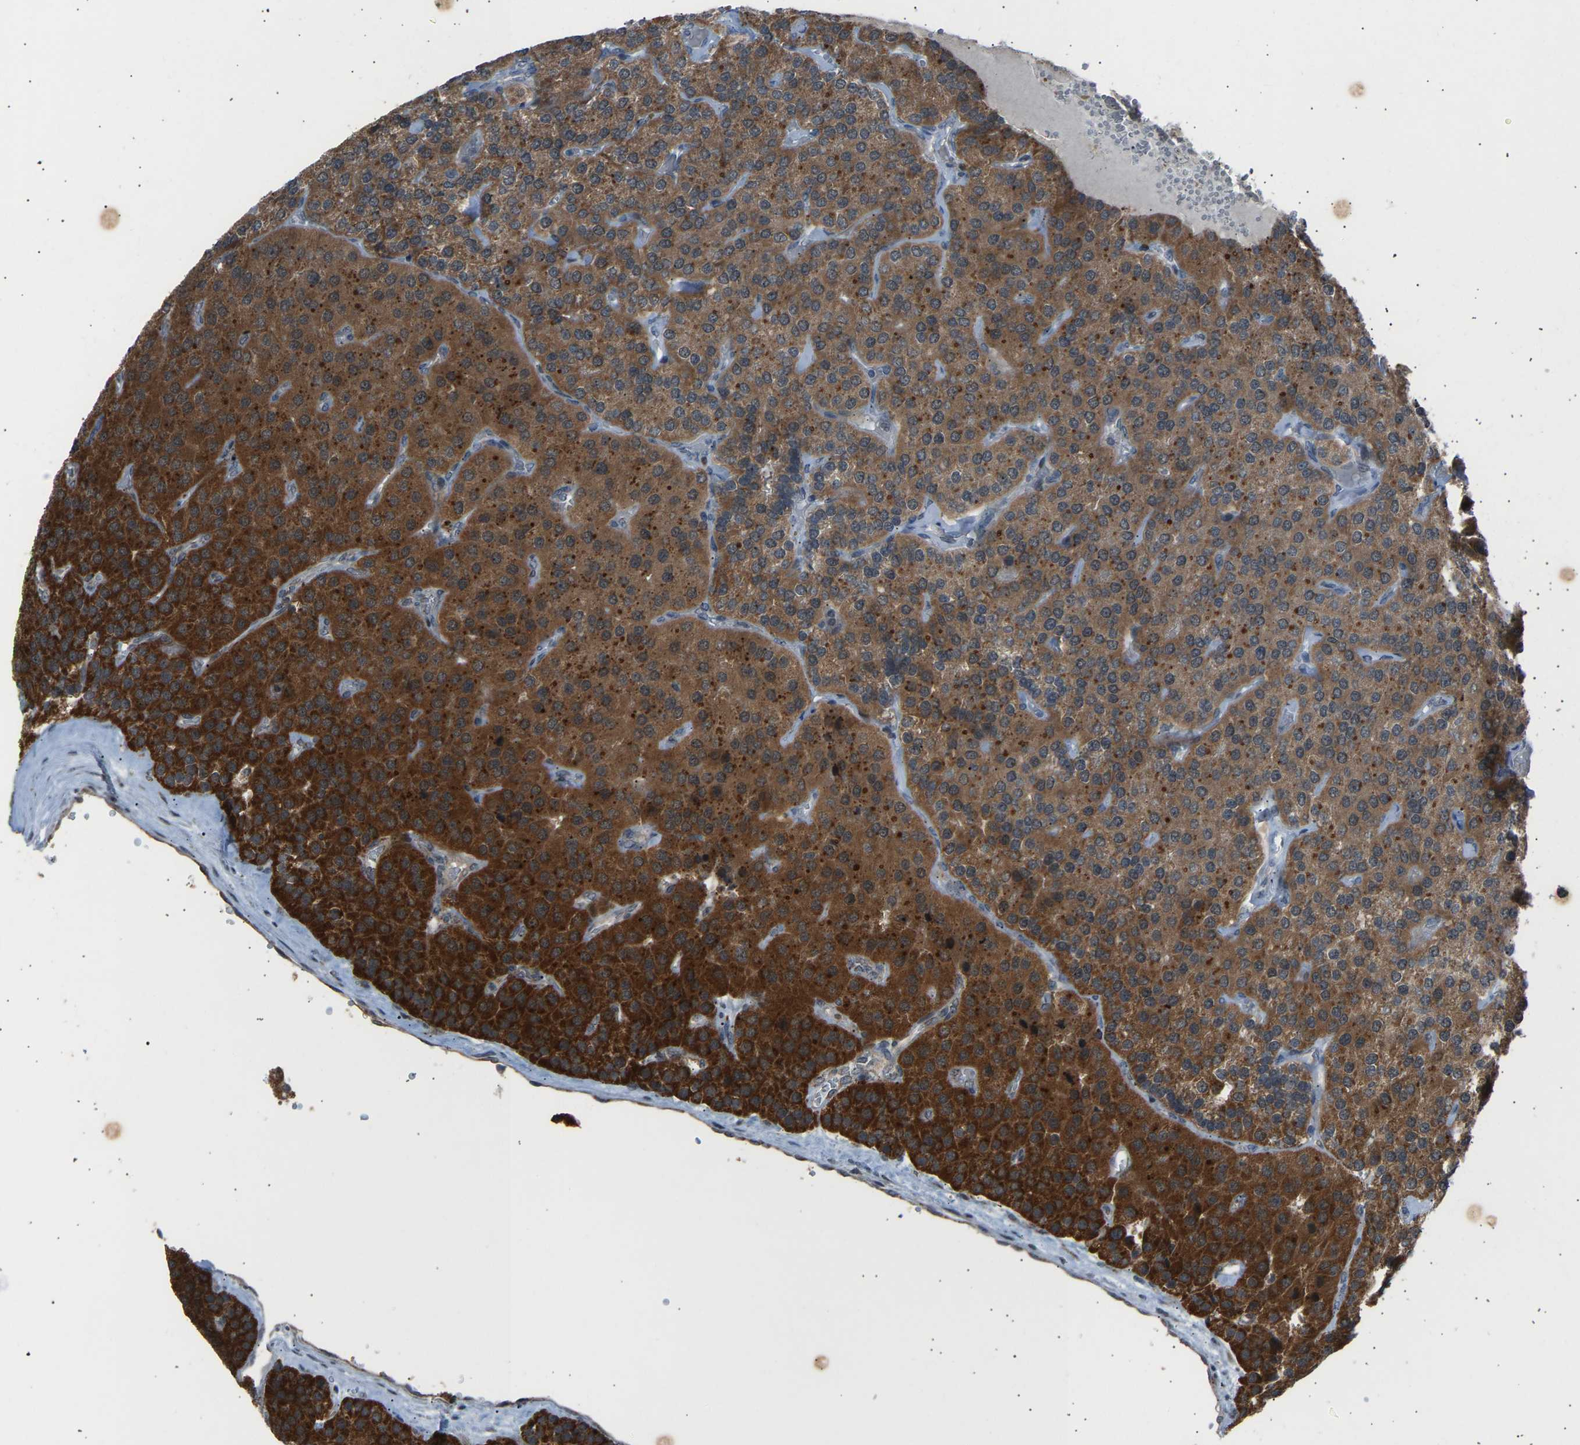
{"staining": {"intensity": "strong", "quantity": ">75%", "location": "cytoplasmic/membranous,nuclear"}, "tissue": "parathyroid gland", "cell_type": "Glandular cells", "image_type": "normal", "snomed": [{"axis": "morphology", "description": "Normal tissue, NOS"}, {"axis": "morphology", "description": "Adenoma, NOS"}, {"axis": "topography", "description": "Parathyroid gland"}], "caption": "The immunohistochemical stain shows strong cytoplasmic/membranous,nuclear expression in glandular cells of benign parathyroid gland. (Stains: DAB (3,3'-diaminobenzidine) in brown, nuclei in blue, Microscopy: brightfield microscopy at high magnification).", "gene": "SLIRP", "patient": {"sex": "female", "age": 86}}